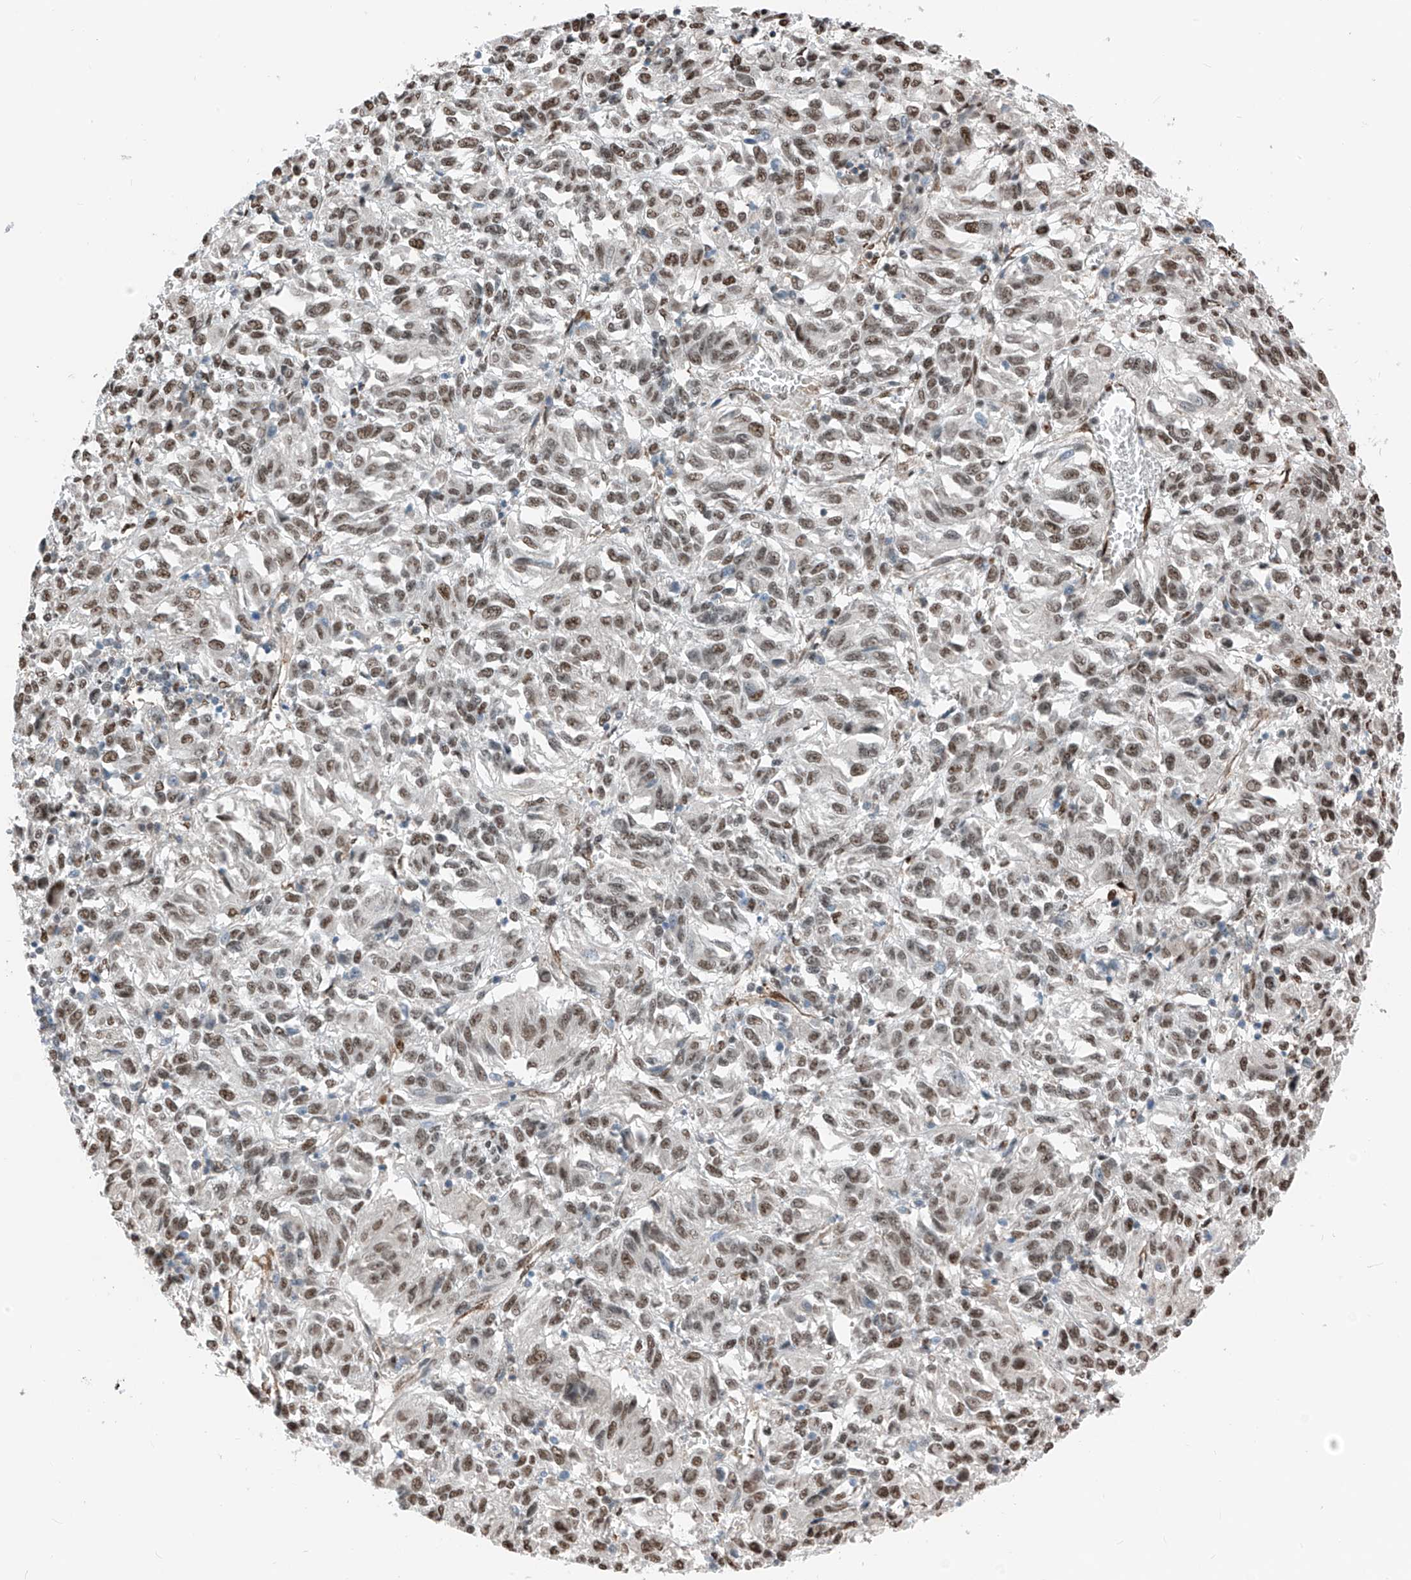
{"staining": {"intensity": "moderate", "quantity": ">75%", "location": "nuclear"}, "tissue": "melanoma", "cell_type": "Tumor cells", "image_type": "cancer", "snomed": [{"axis": "morphology", "description": "Malignant melanoma, Metastatic site"}, {"axis": "topography", "description": "Lung"}], "caption": "Malignant melanoma (metastatic site) stained for a protein (brown) reveals moderate nuclear positive staining in approximately >75% of tumor cells.", "gene": "RBP7", "patient": {"sex": "male", "age": 64}}